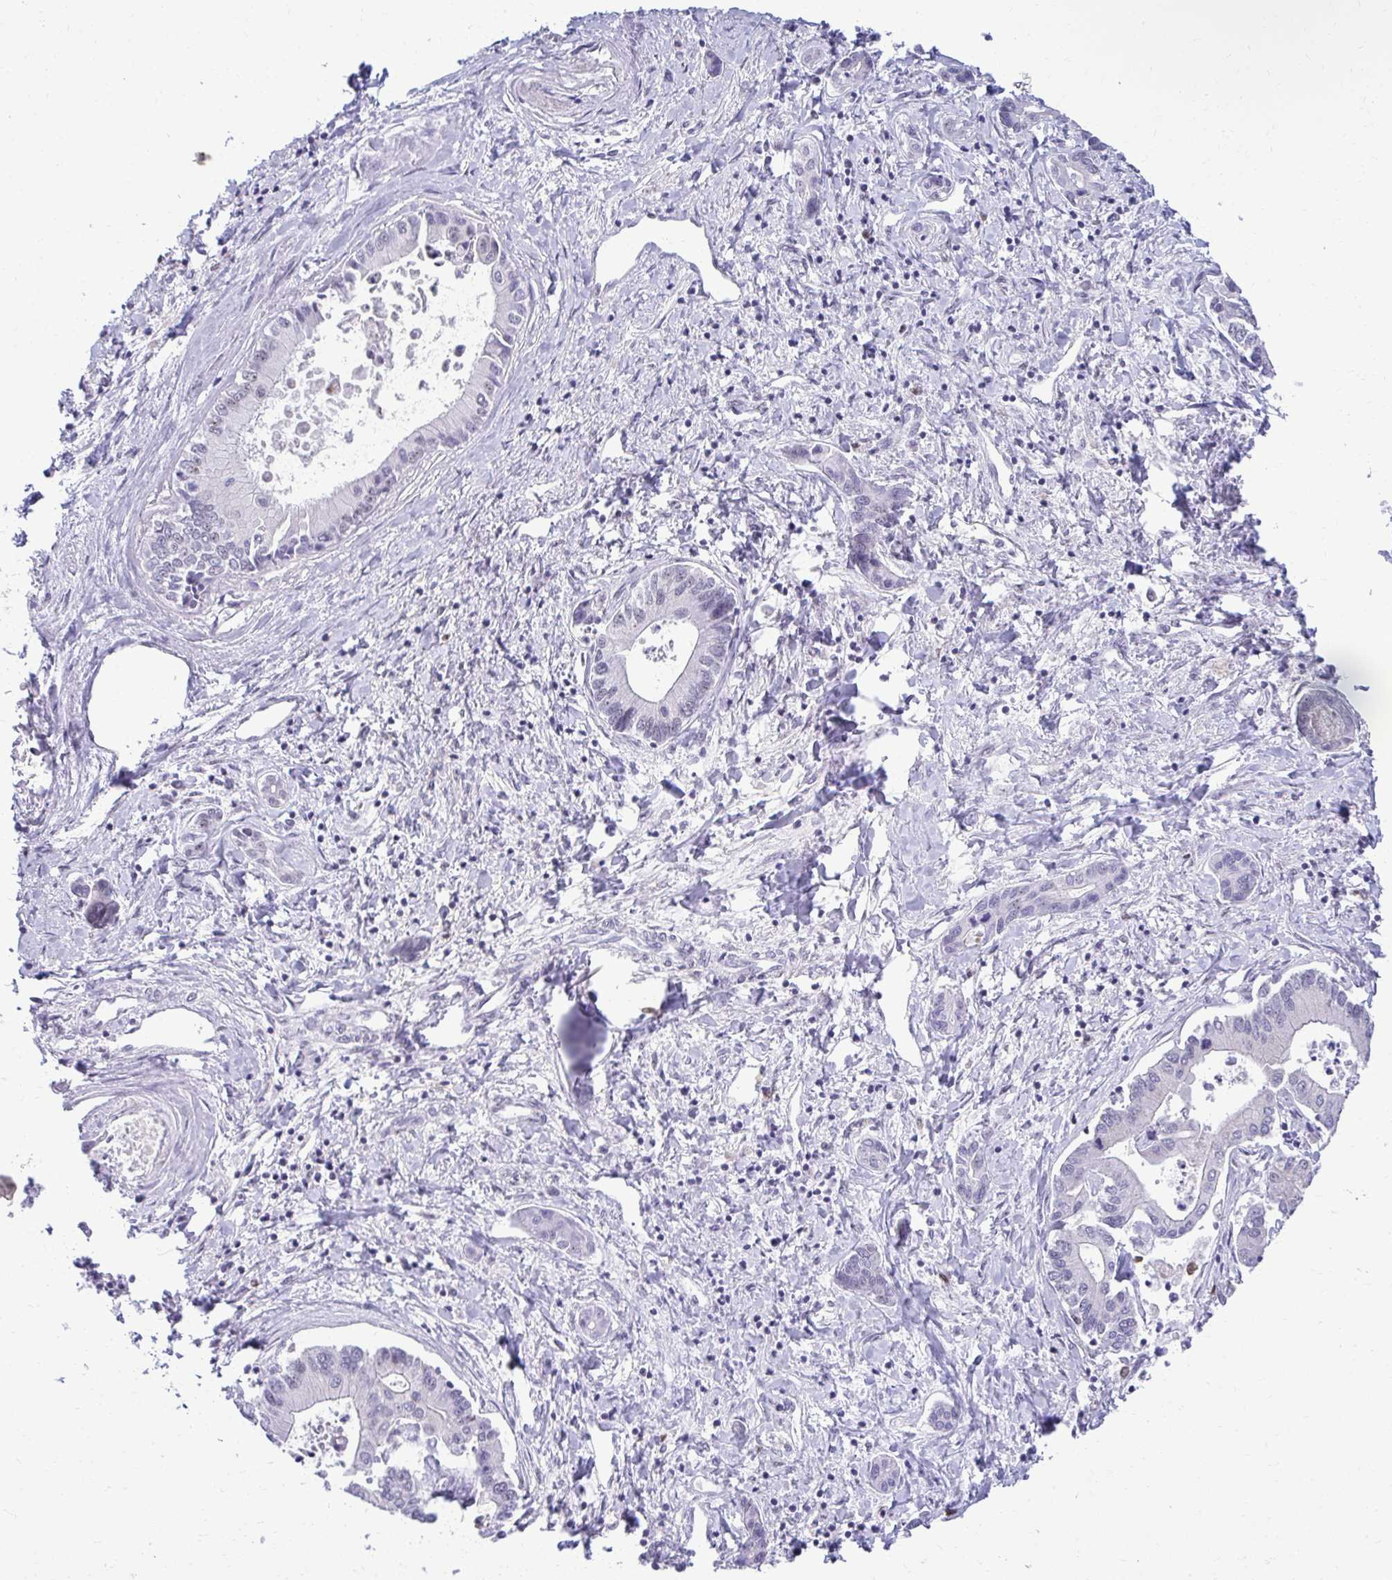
{"staining": {"intensity": "negative", "quantity": "none", "location": "none"}, "tissue": "liver cancer", "cell_type": "Tumor cells", "image_type": "cancer", "snomed": [{"axis": "morphology", "description": "Cholangiocarcinoma"}, {"axis": "topography", "description": "Liver"}], "caption": "Immunohistochemistry of human liver cancer exhibits no expression in tumor cells.", "gene": "PELP1", "patient": {"sex": "male", "age": 66}}